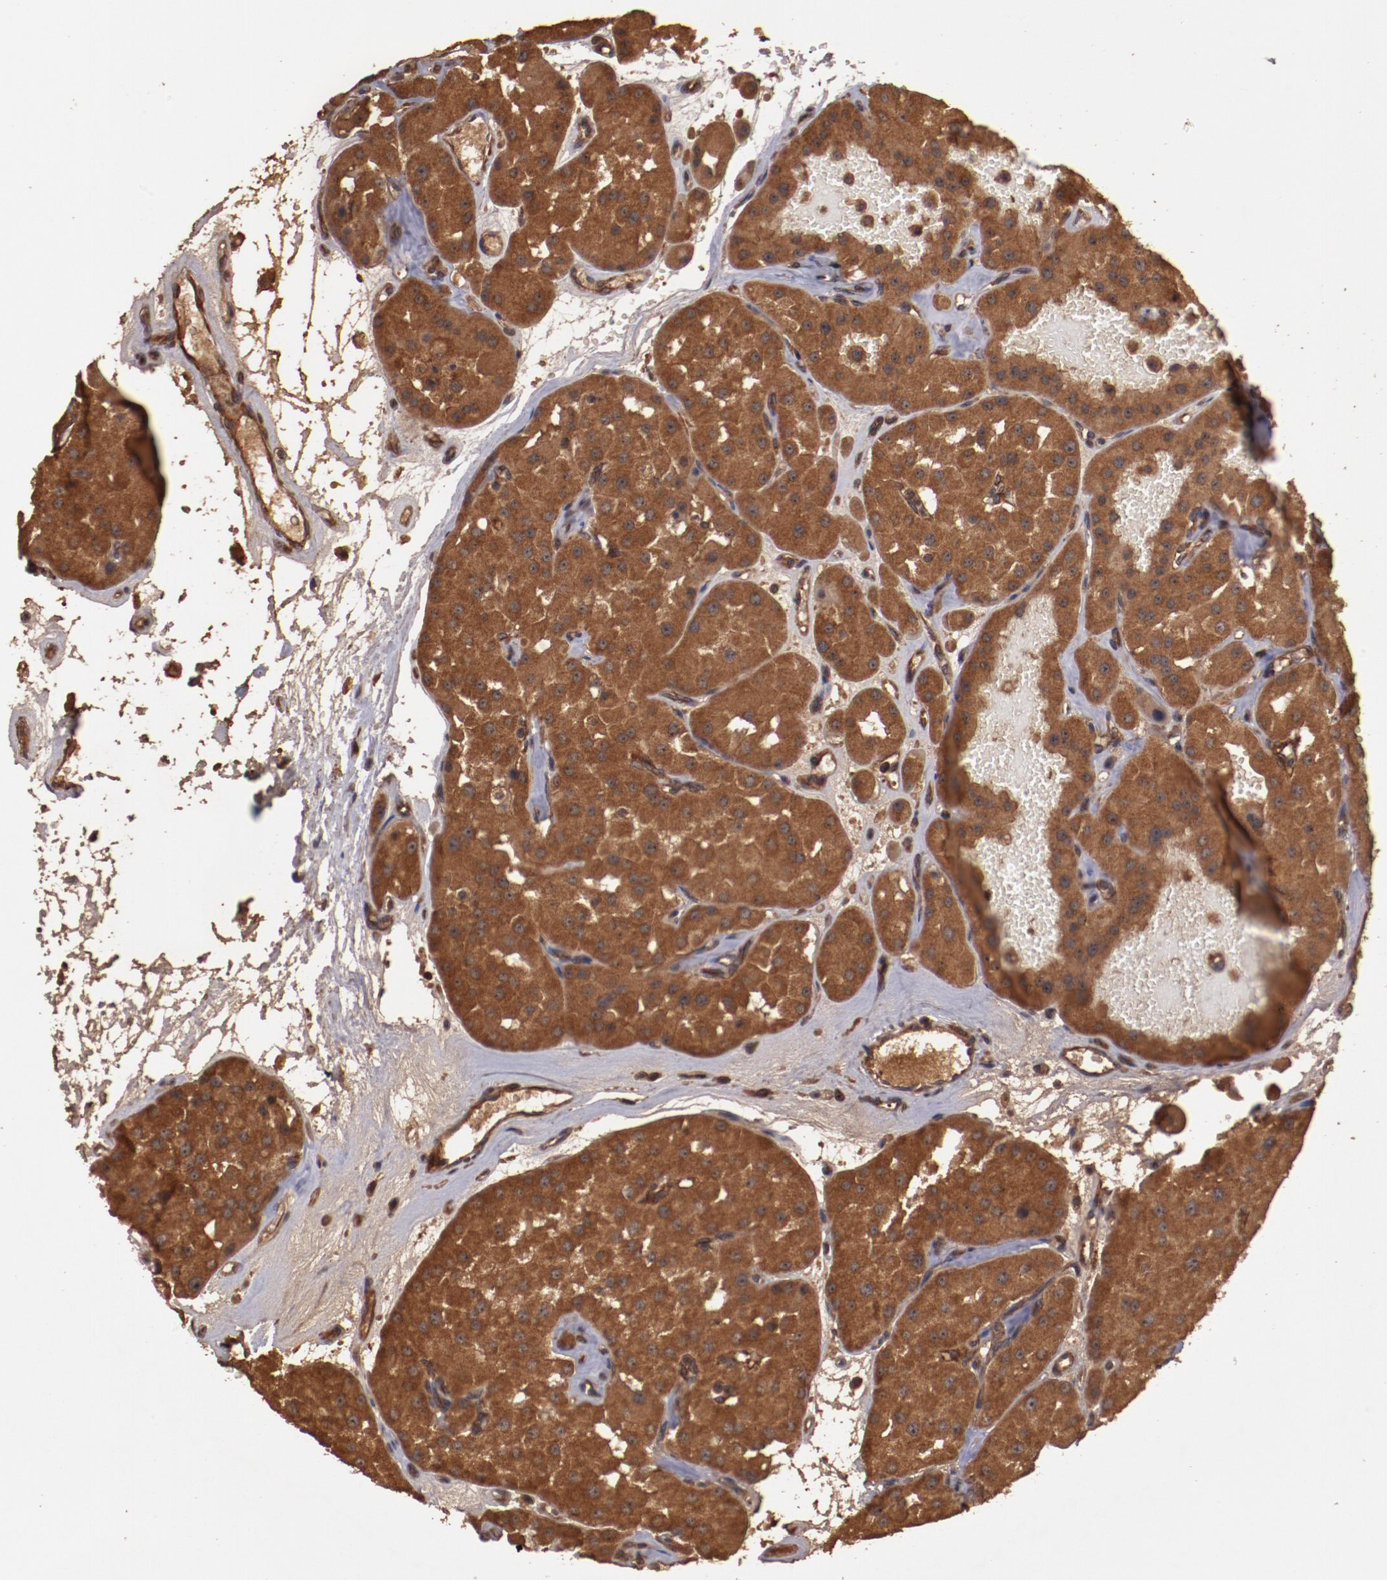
{"staining": {"intensity": "strong", "quantity": ">75%", "location": "cytoplasmic/membranous"}, "tissue": "renal cancer", "cell_type": "Tumor cells", "image_type": "cancer", "snomed": [{"axis": "morphology", "description": "Adenocarcinoma, uncertain malignant potential"}, {"axis": "topography", "description": "Kidney"}], "caption": "Immunohistochemical staining of adenocarcinoma,  uncertain malignant potential (renal) demonstrates high levels of strong cytoplasmic/membranous expression in approximately >75% of tumor cells. The staining was performed using DAB (3,3'-diaminobenzidine) to visualize the protein expression in brown, while the nuclei were stained in blue with hematoxylin (Magnification: 20x).", "gene": "TXNDC16", "patient": {"sex": "male", "age": 63}}